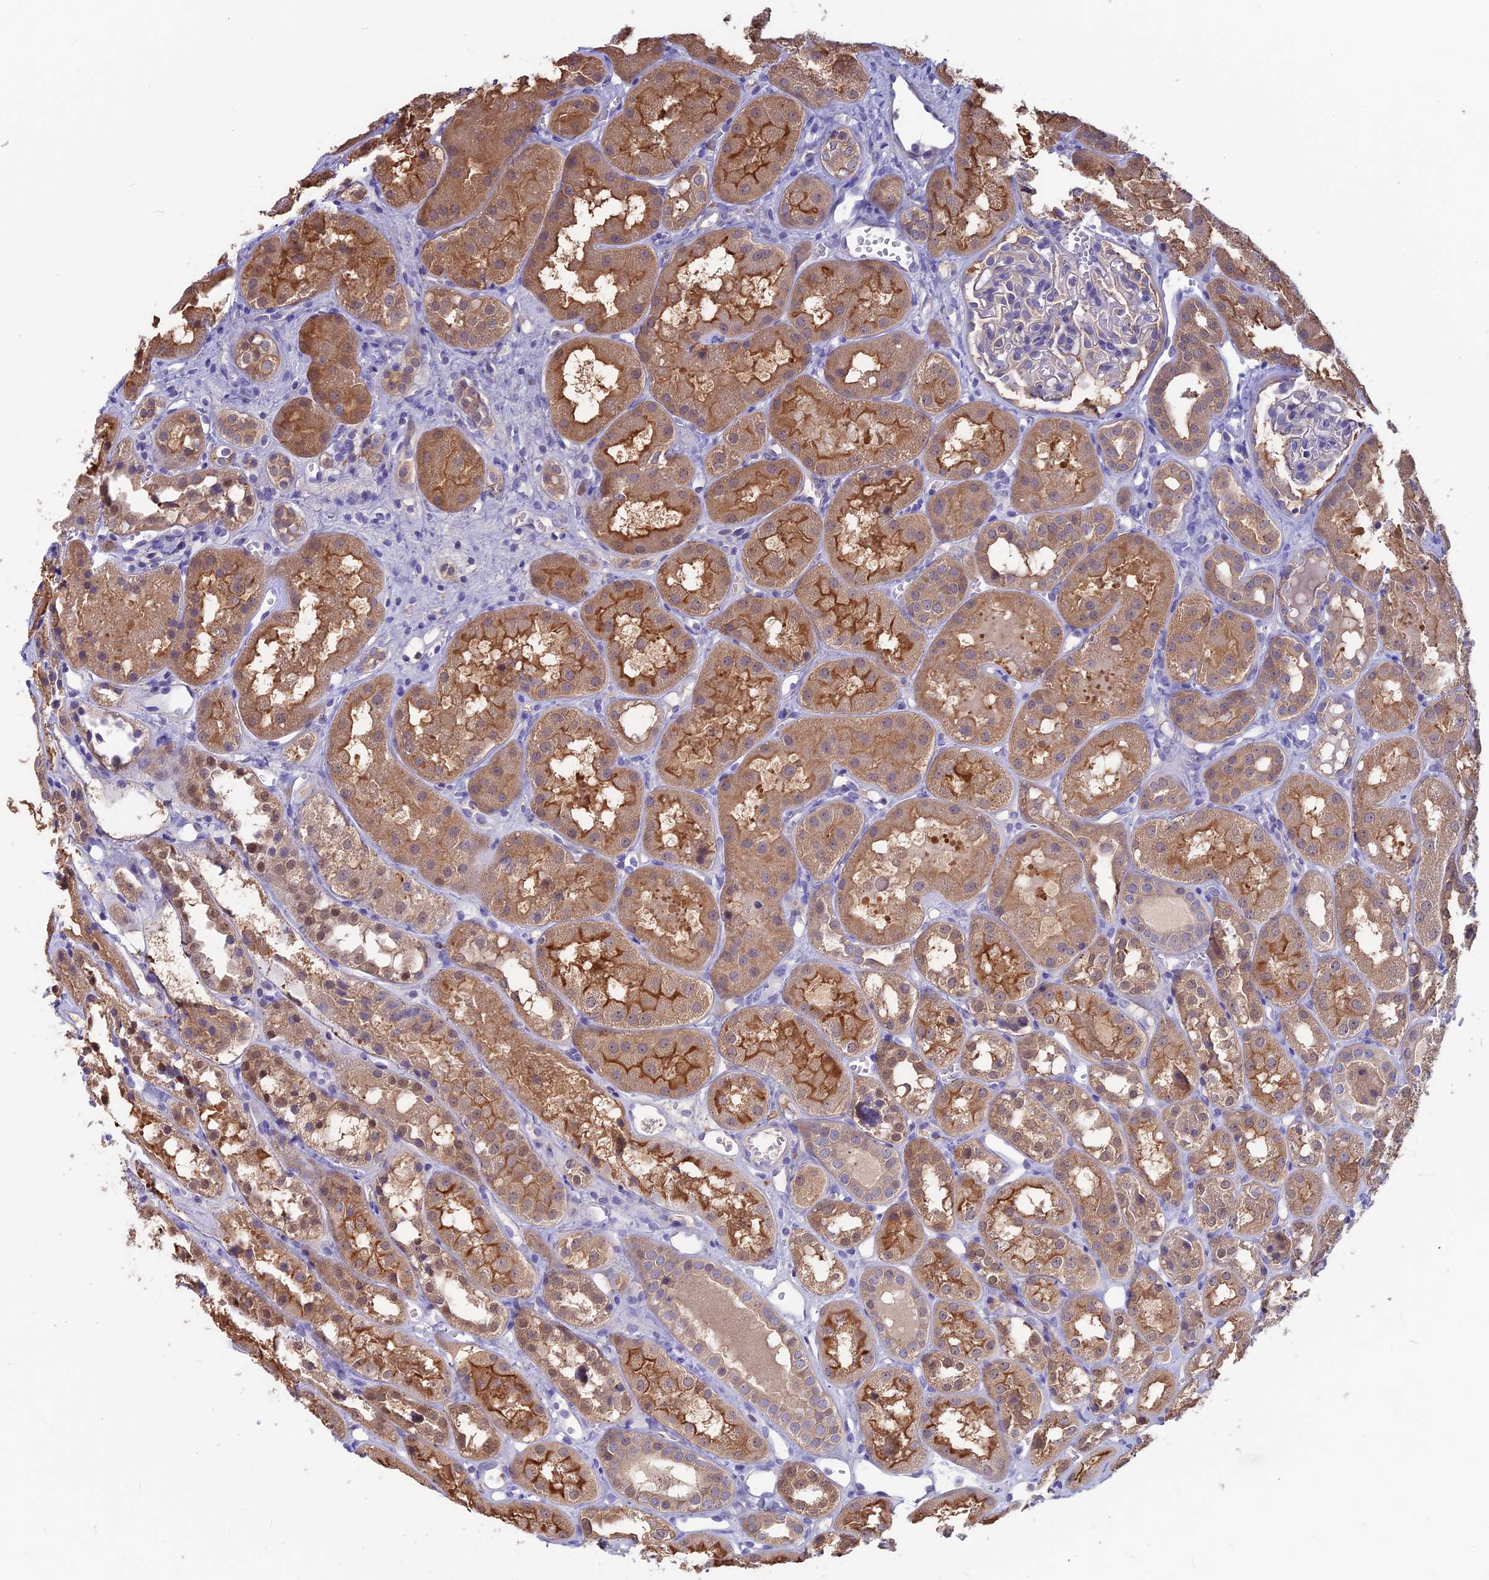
{"staining": {"intensity": "negative", "quantity": "none", "location": "none"}, "tissue": "kidney", "cell_type": "Cells in glomeruli", "image_type": "normal", "snomed": [{"axis": "morphology", "description": "Normal tissue, NOS"}, {"axis": "topography", "description": "Kidney"}], "caption": "A high-resolution photomicrograph shows IHC staining of unremarkable kidney, which exhibits no significant expression in cells in glomeruli. (Immunohistochemistry (ihc), brightfield microscopy, high magnification).", "gene": "SNAP91", "patient": {"sex": "male", "age": 16}}